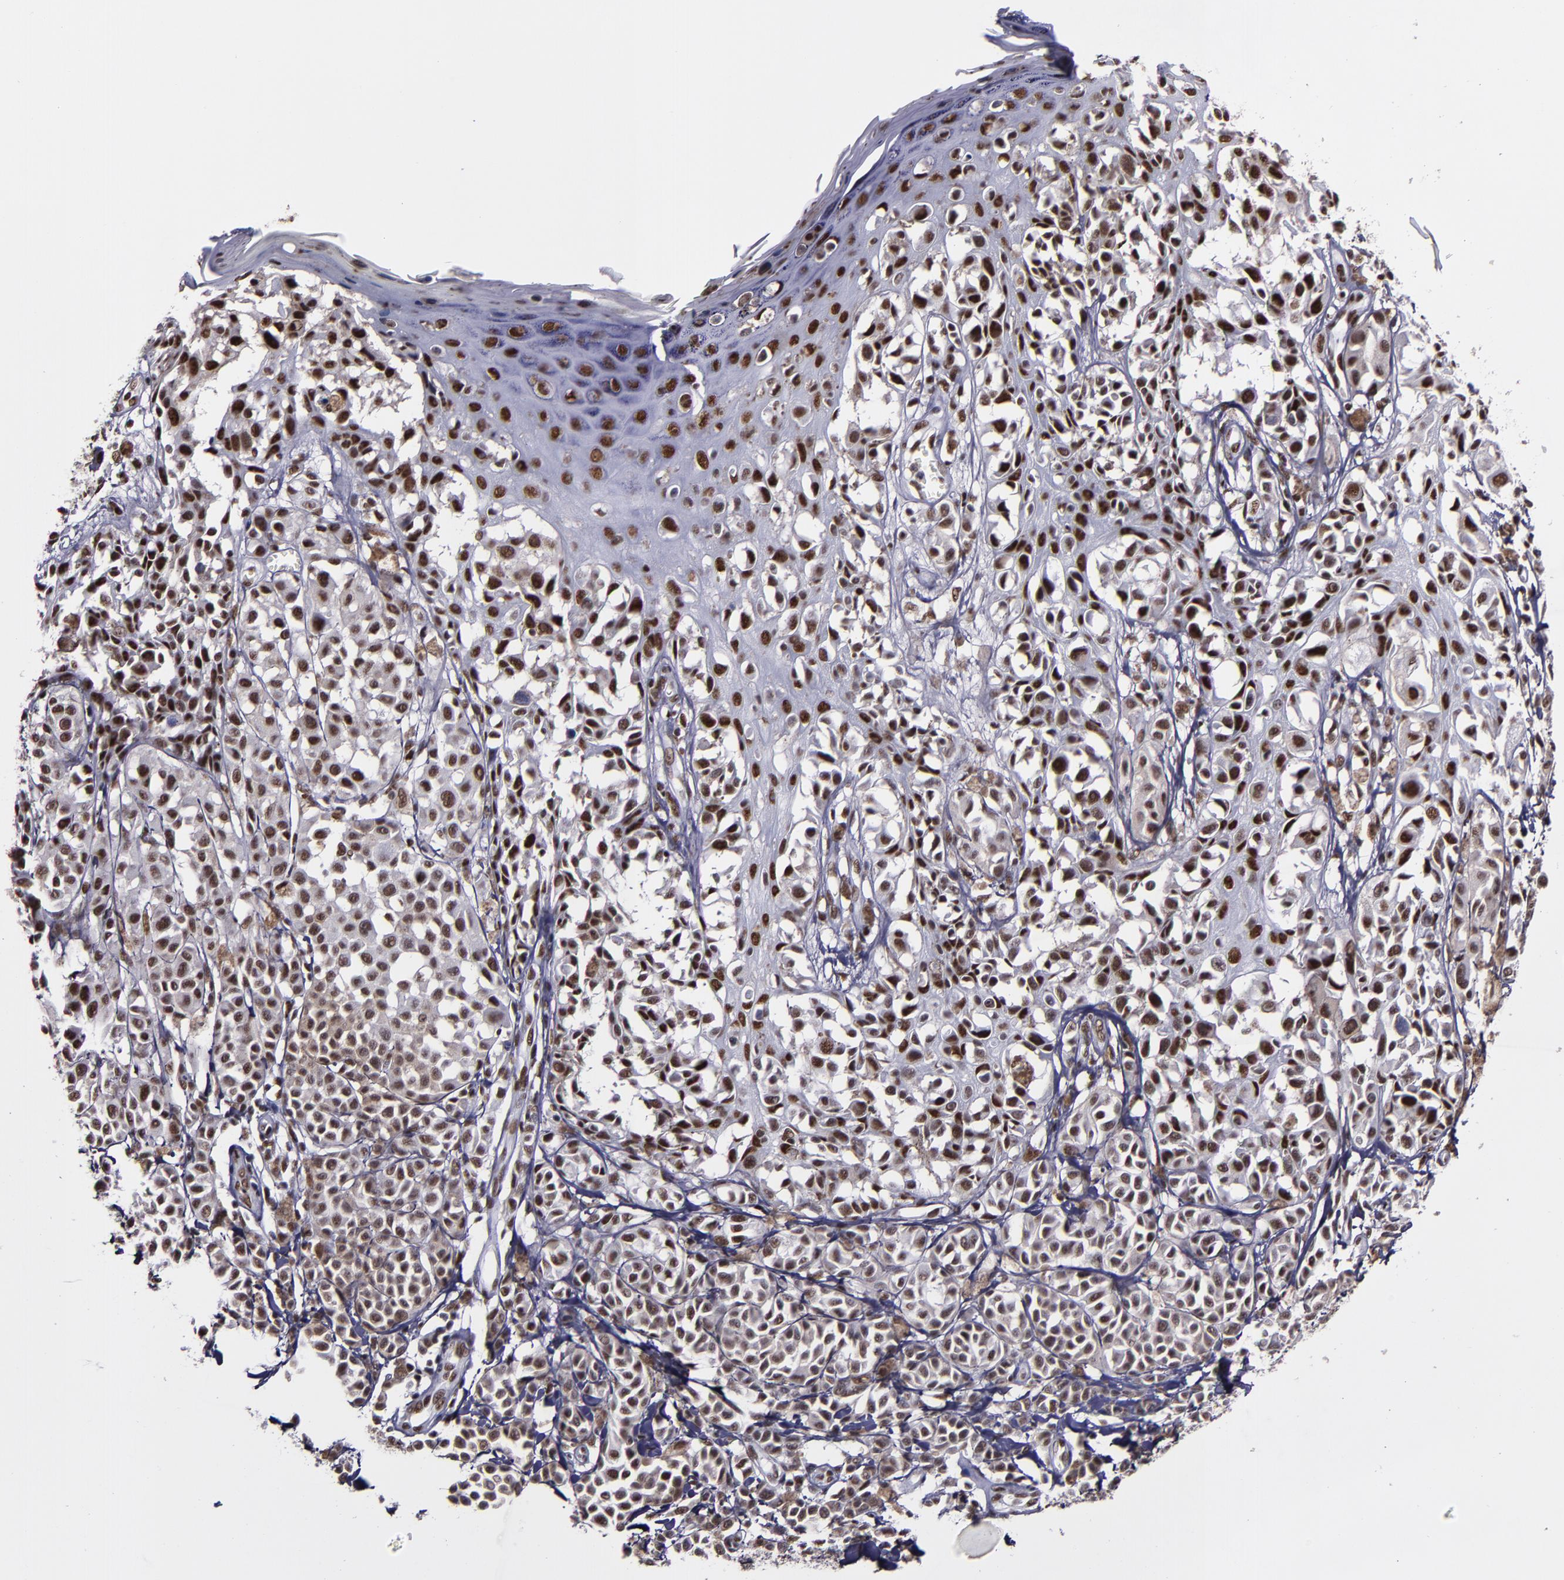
{"staining": {"intensity": "moderate", "quantity": ">75%", "location": "nuclear"}, "tissue": "melanoma", "cell_type": "Tumor cells", "image_type": "cancer", "snomed": [{"axis": "morphology", "description": "Malignant melanoma, NOS"}, {"axis": "topography", "description": "Skin"}], "caption": "Immunohistochemical staining of malignant melanoma shows medium levels of moderate nuclear protein positivity in about >75% of tumor cells.", "gene": "PPP4R3A", "patient": {"sex": "female", "age": 38}}